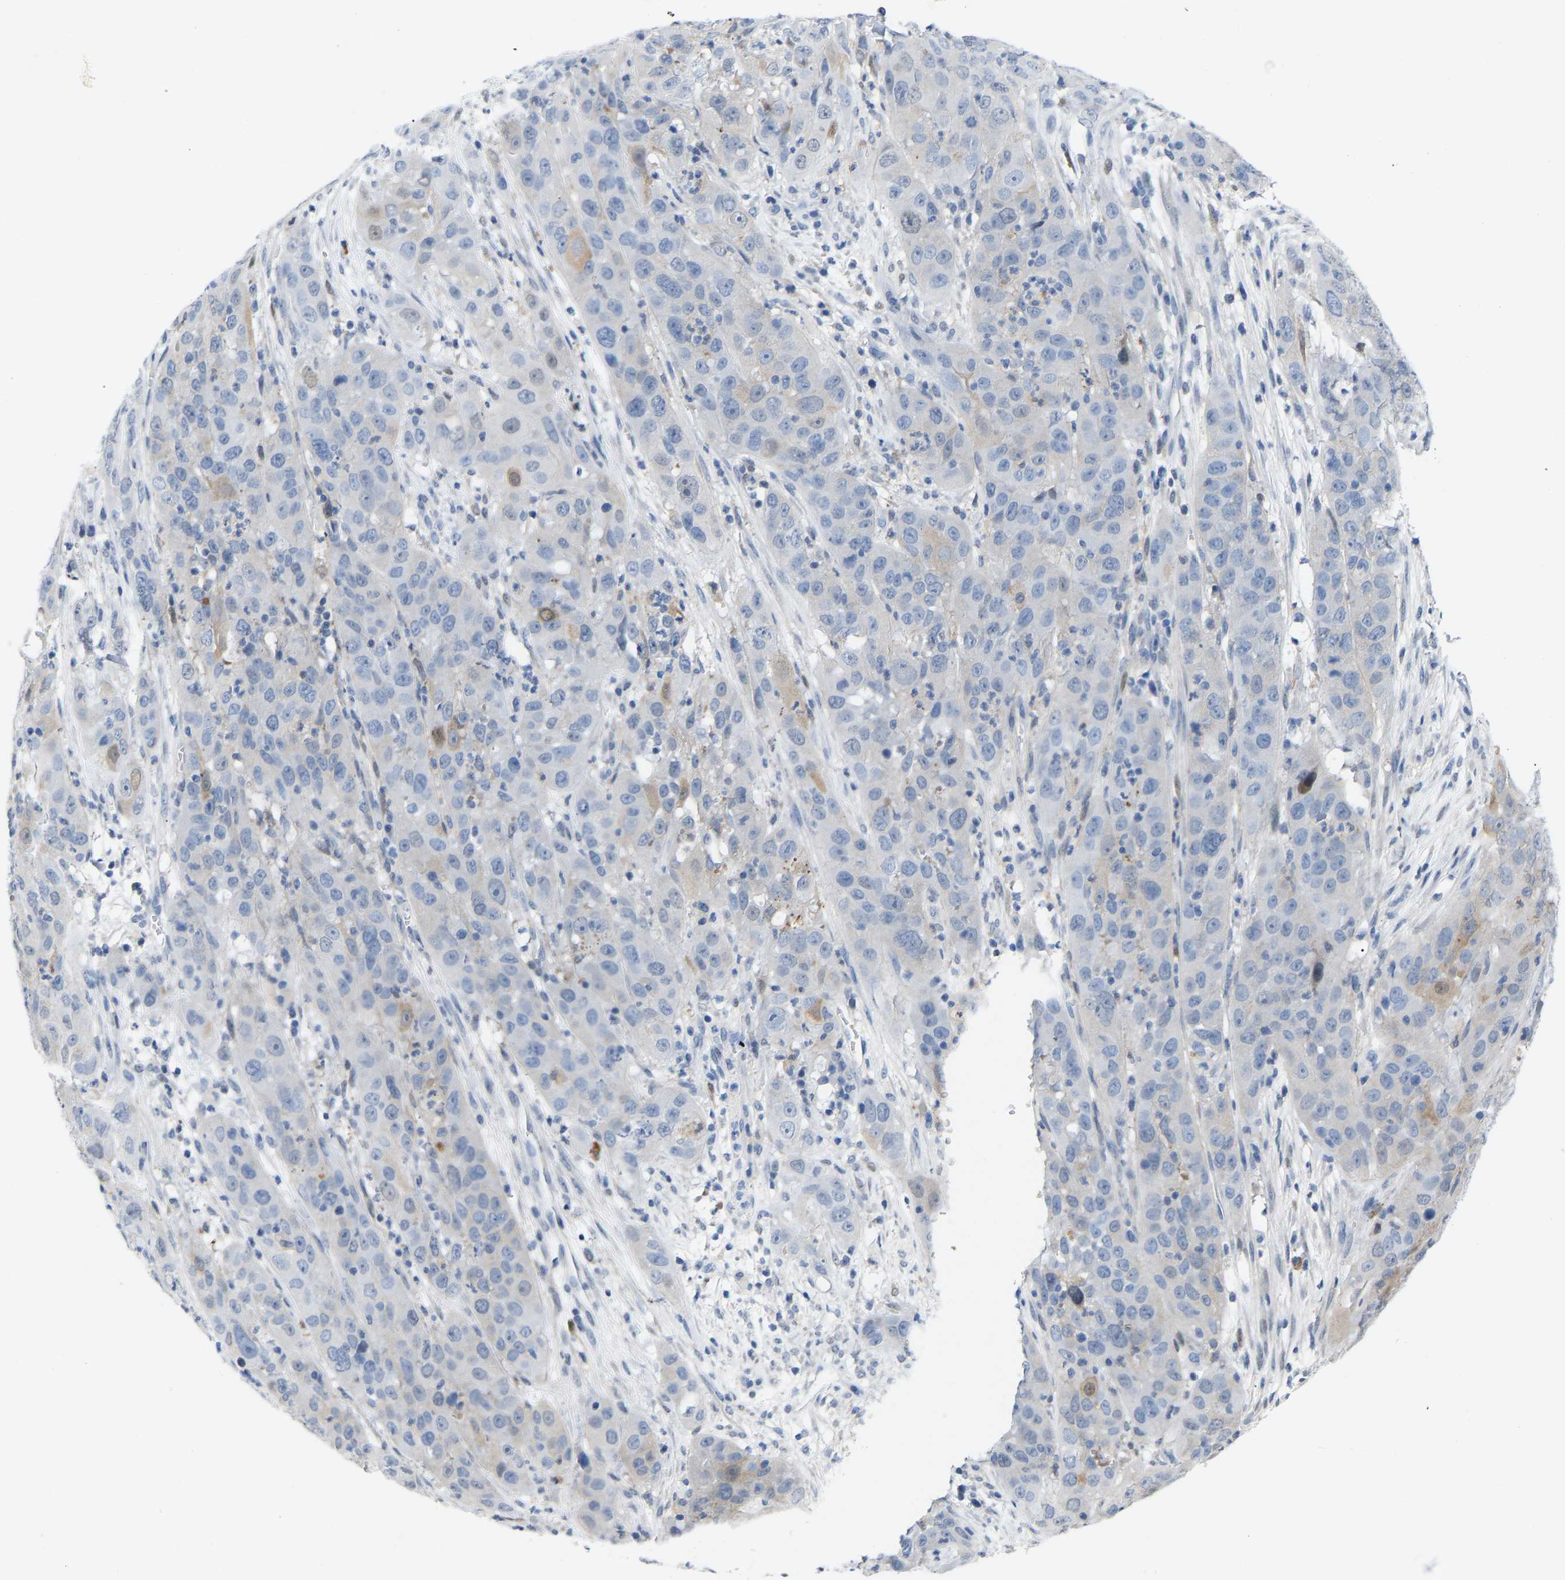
{"staining": {"intensity": "negative", "quantity": "none", "location": "none"}, "tissue": "cervical cancer", "cell_type": "Tumor cells", "image_type": "cancer", "snomed": [{"axis": "morphology", "description": "Squamous cell carcinoma, NOS"}, {"axis": "topography", "description": "Cervix"}], "caption": "The immunohistochemistry (IHC) micrograph has no significant positivity in tumor cells of cervical cancer (squamous cell carcinoma) tissue. Nuclei are stained in blue.", "gene": "ABTB2", "patient": {"sex": "female", "age": 32}}